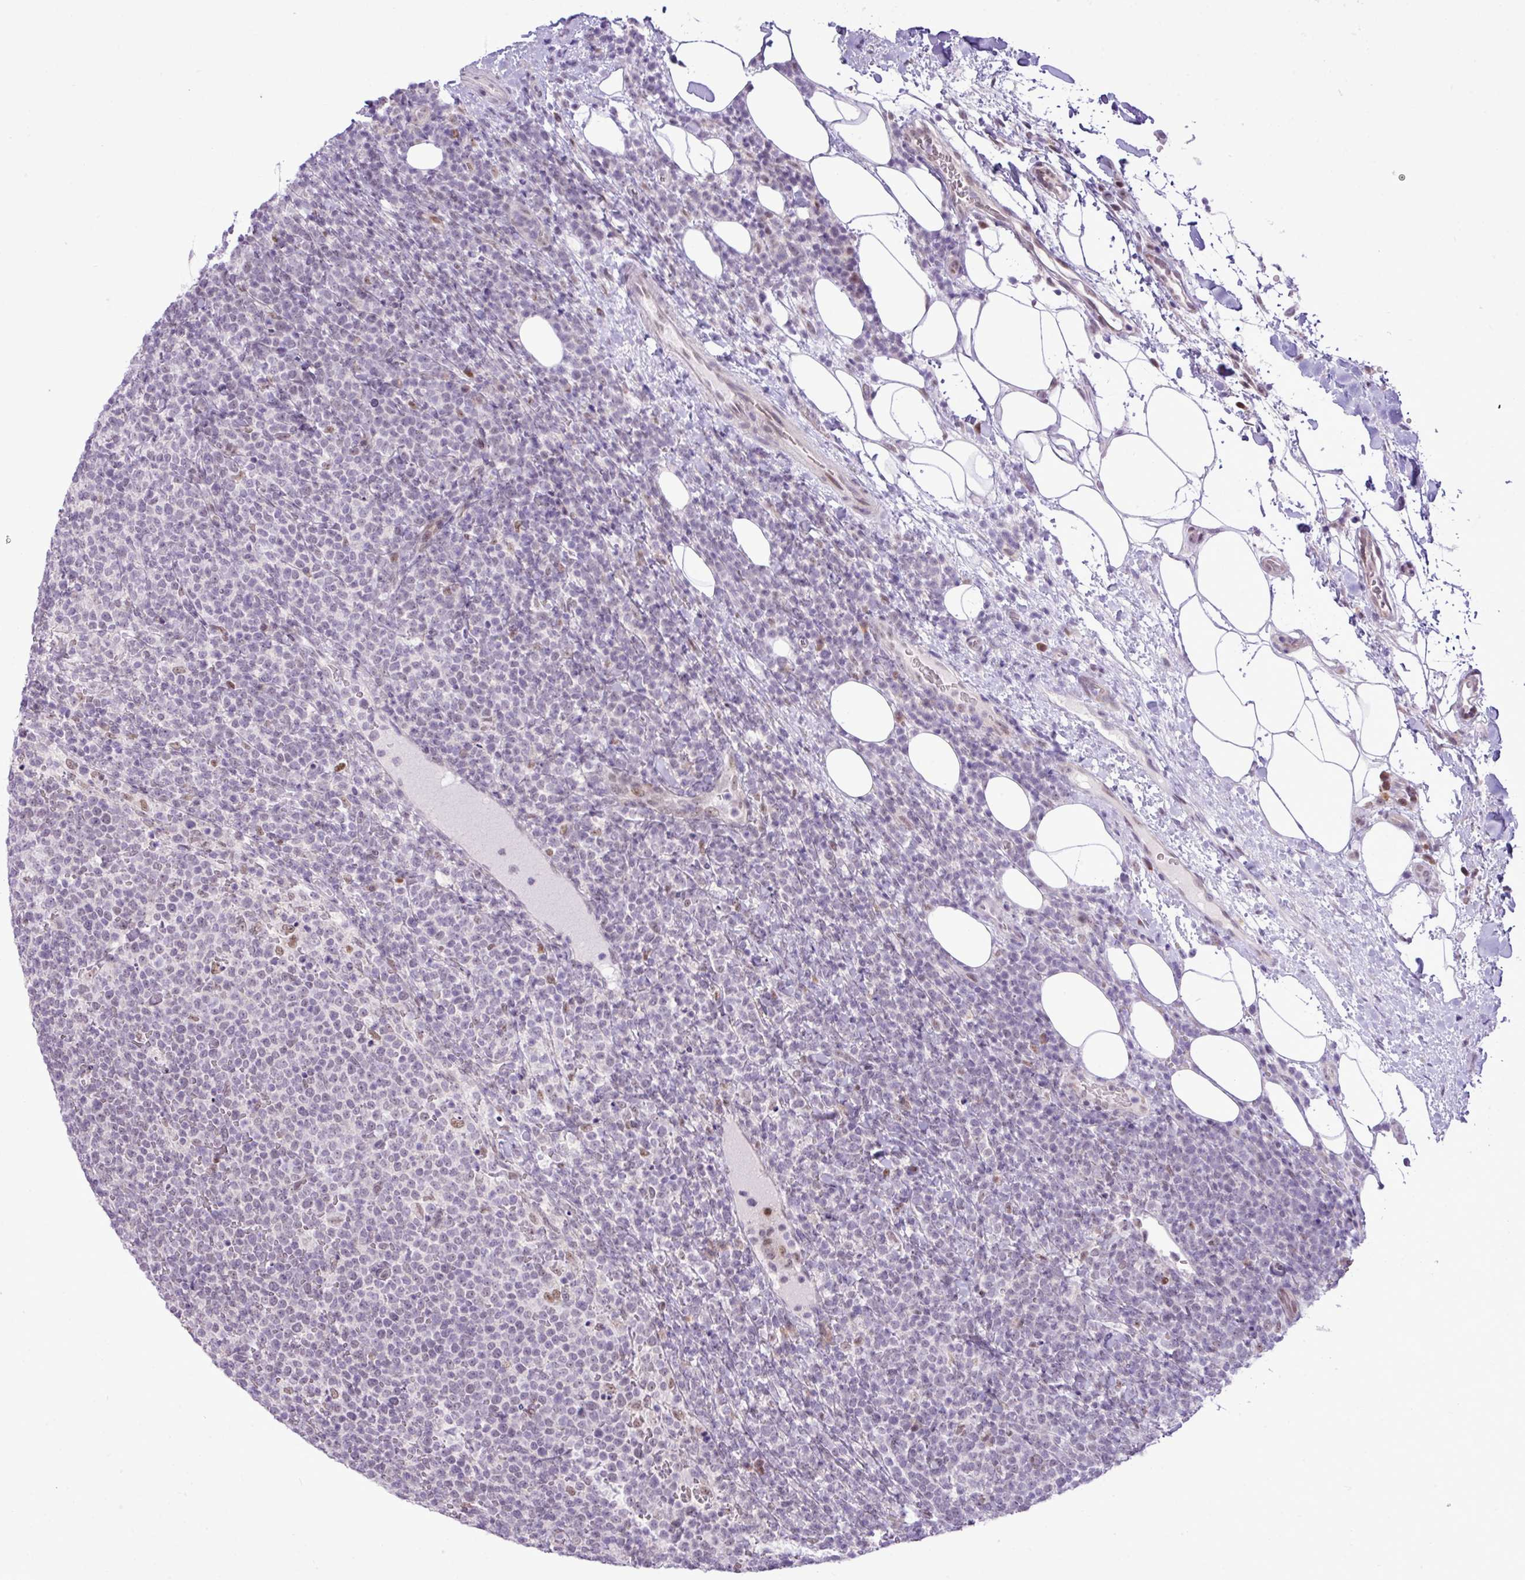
{"staining": {"intensity": "negative", "quantity": "none", "location": "none"}, "tissue": "lymphoma", "cell_type": "Tumor cells", "image_type": "cancer", "snomed": [{"axis": "morphology", "description": "Malignant lymphoma, non-Hodgkin's type, High grade"}, {"axis": "topography", "description": "Lymph node"}], "caption": "The immunohistochemistry (IHC) histopathology image has no significant staining in tumor cells of lymphoma tissue.", "gene": "ELOA2", "patient": {"sex": "male", "age": 61}}